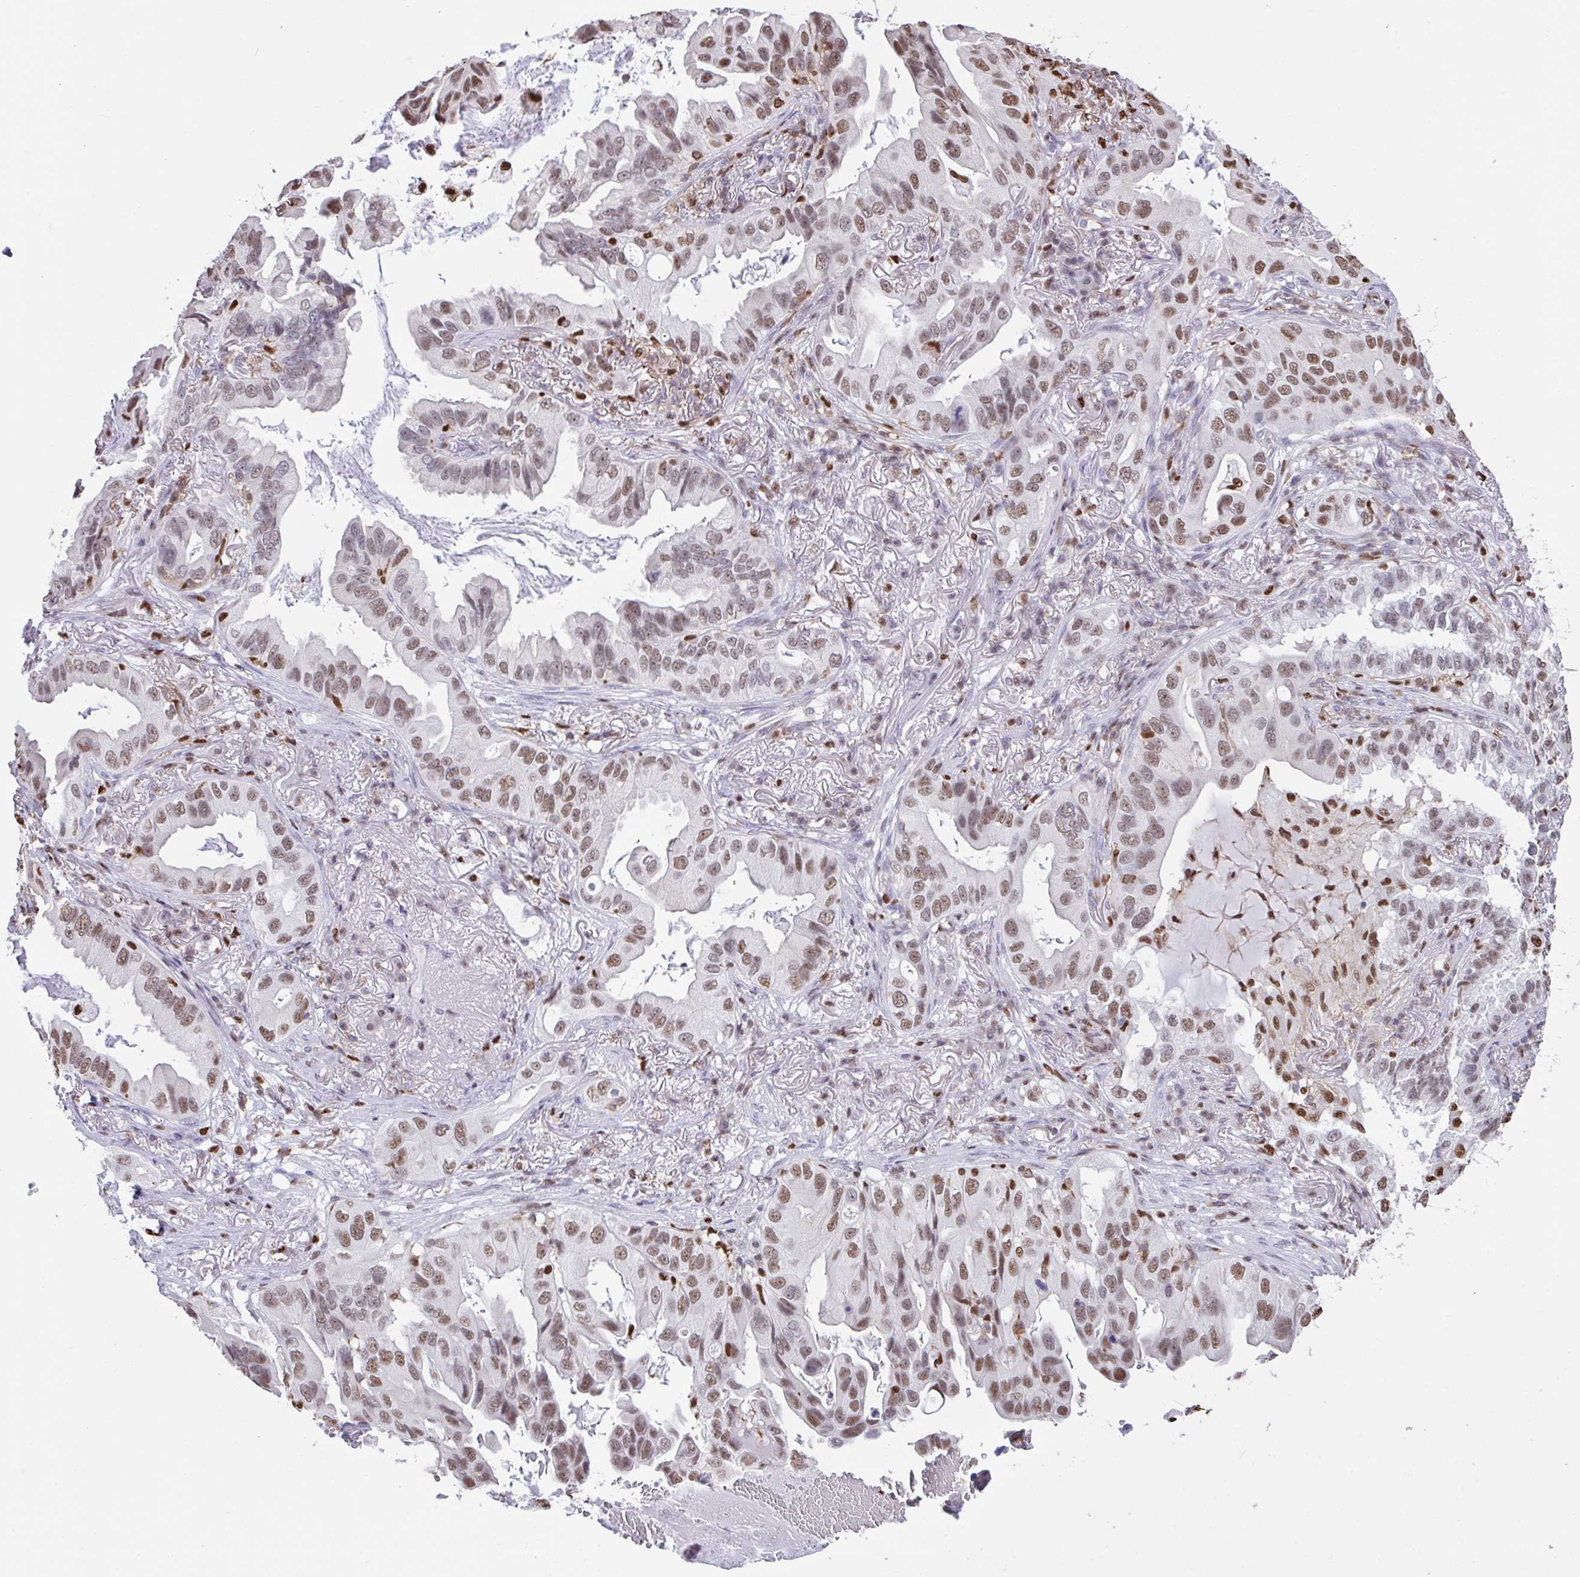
{"staining": {"intensity": "moderate", "quantity": ">75%", "location": "nuclear"}, "tissue": "lung cancer", "cell_type": "Tumor cells", "image_type": "cancer", "snomed": [{"axis": "morphology", "description": "Adenocarcinoma, NOS"}, {"axis": "topography", "description": "Lung"}], "caption": "Lung cancer (adenocarcinoma) stained for a protein shows moderate nuclear positivity in tumor cells.", "gene": "BTBD10", "patient": {"sex": "female", "age": 69}}